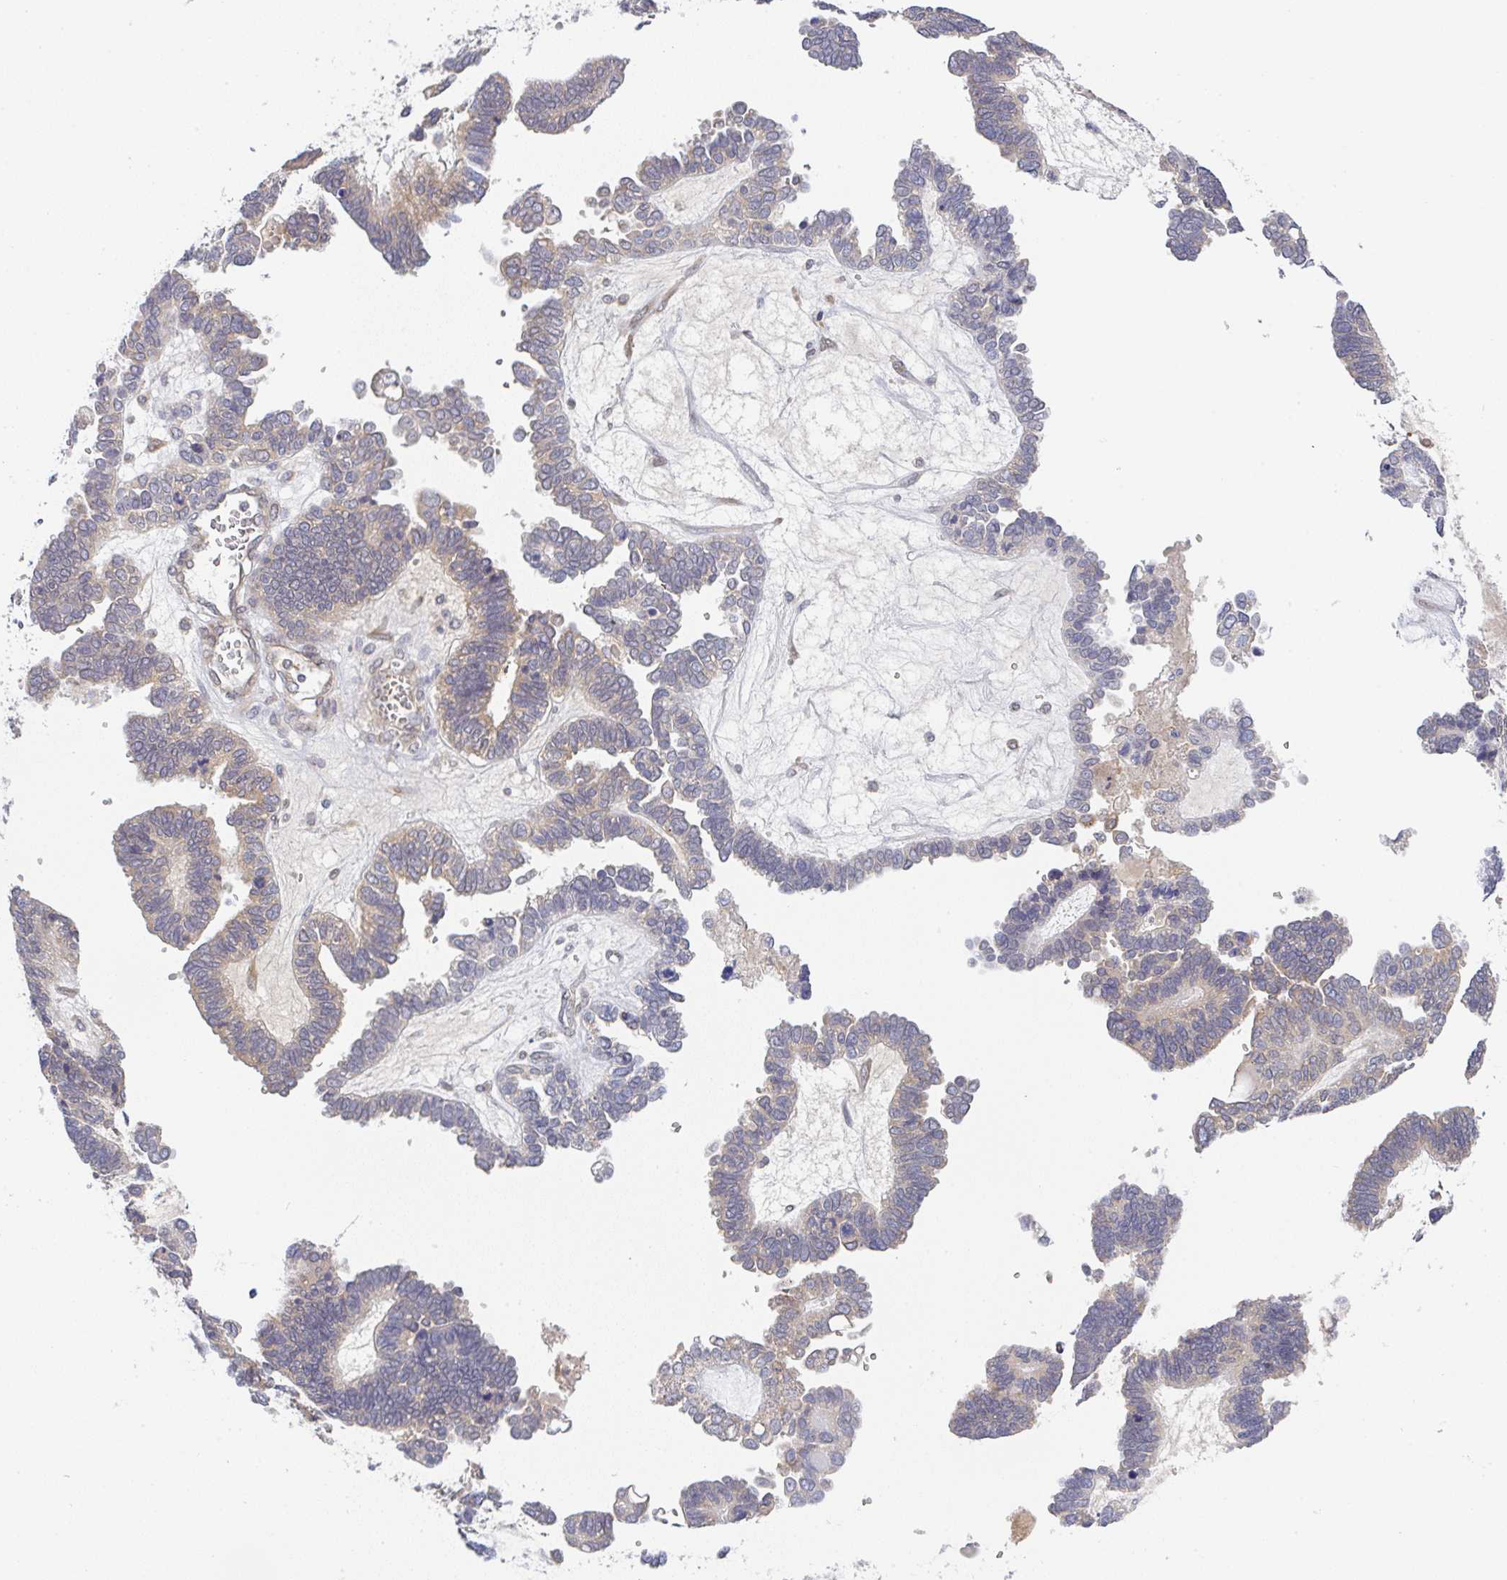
{"staining": {"intensity": "weak", "quantity": "25%-75%", "location": "cytoplasmic/membranous"}, "tissue": "ovarian cancer", "cell_type": "Tumor cells", "image_type": "cancer", "snomed": [{"axis": "morphology", "description": "Cystadenocarcinoma, serous, NOS"}, {"axis": "topography", "description": "Ovary"}], "caption": "Weak cytoplasmic/membranous staining for a protein is present in about 25%-75% of tumor cells of serous cystadenocarcinoma (ovarian) using IHC.", "gene": "DERL2", "patient": {"sex": "female", "age": 51}}